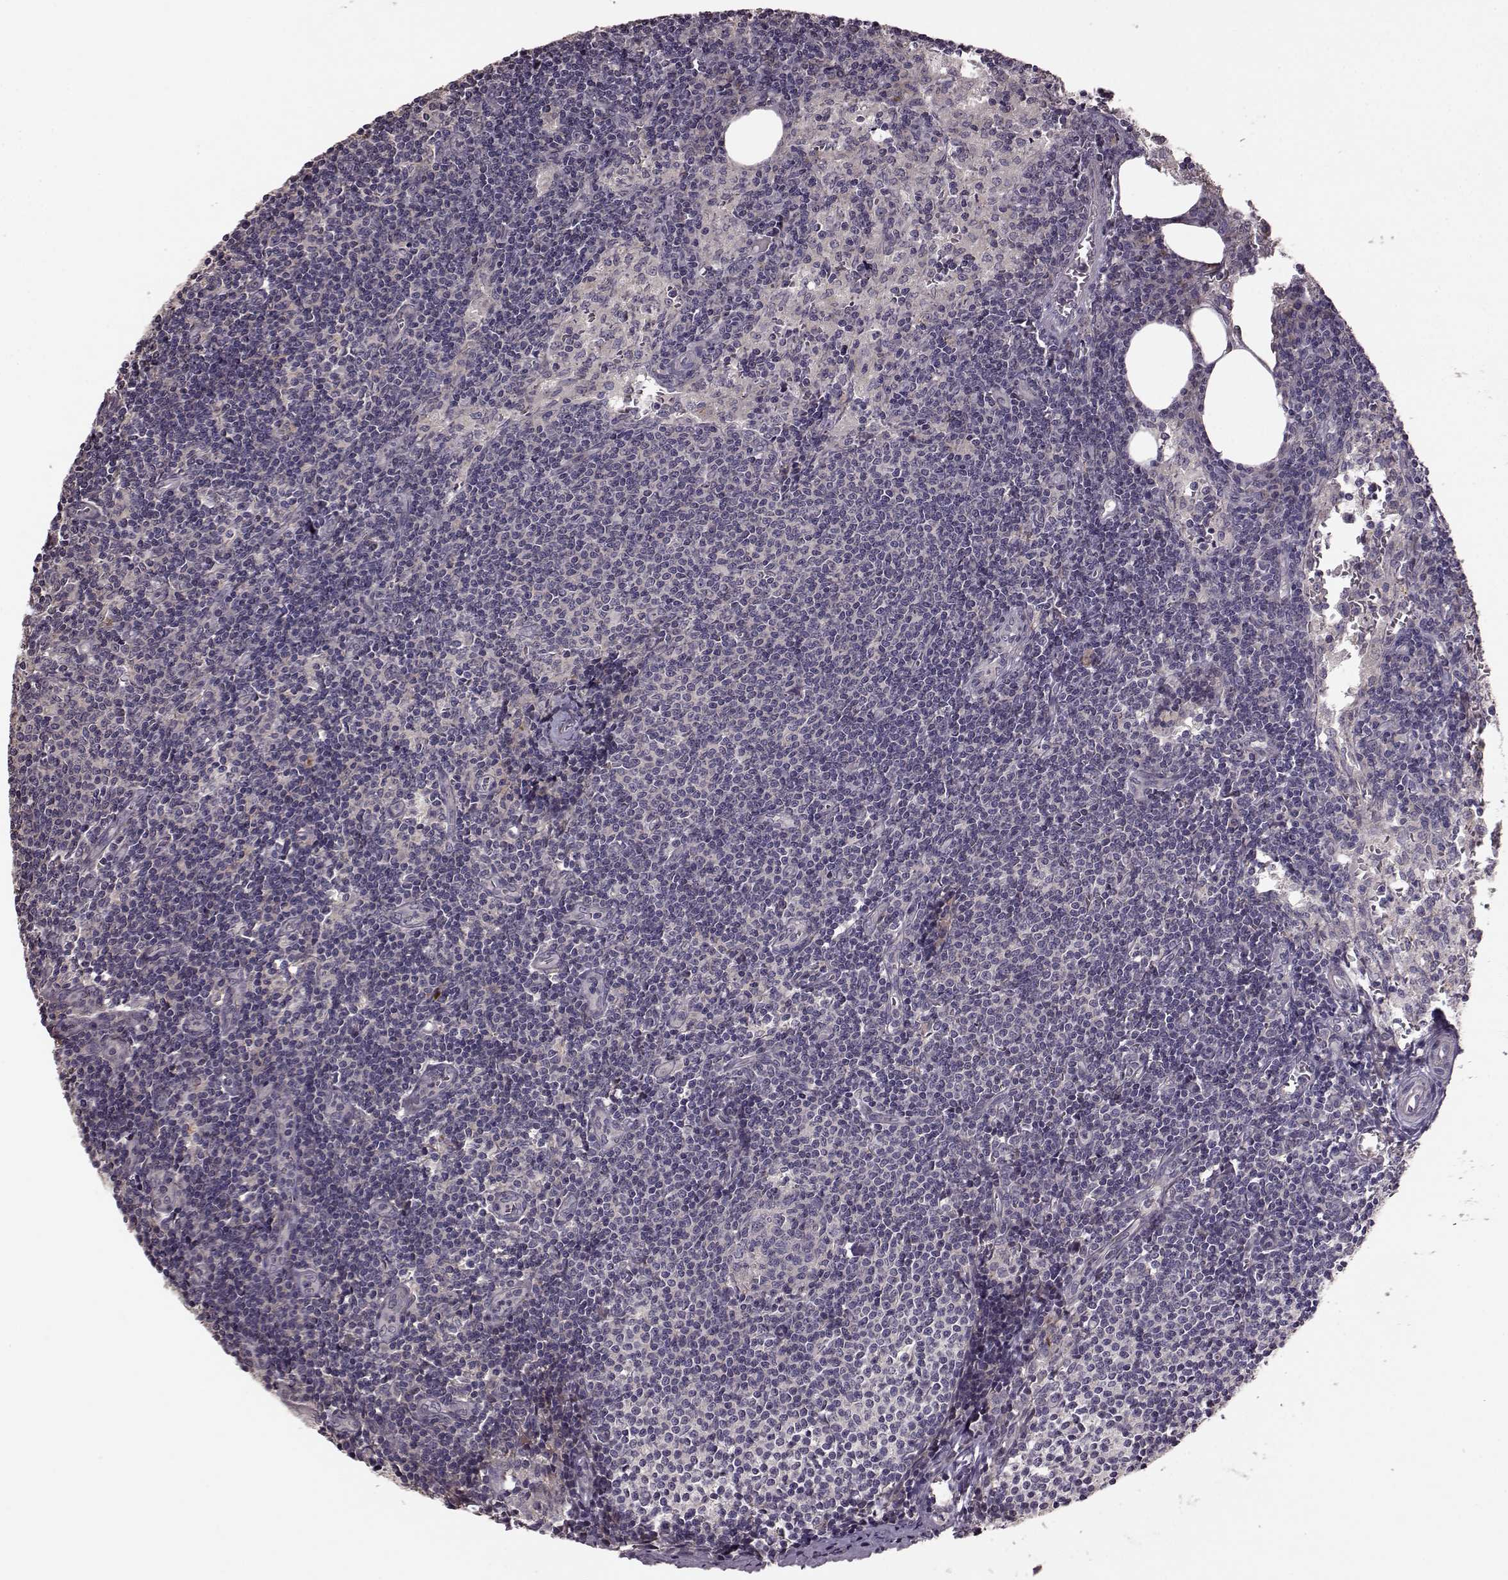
{"staining": {"intensity": "negative", "quantity": "none", "location": "none"}, "tissue": "lymph node", "cell_type": "Germinal center cells", "image_type": "normal", "snomed": [{"axis": "morphology", "description": "Normal tissue, NOS"}, {"axis": "topography", "description": "Lymph node"}], "caption": "A histopathology image of lymph node stained for a protein demonstrates no brown staining in germinal center cells.", "gene": "SLC52A3", "patient": {"sex": "female", "age": 50}}